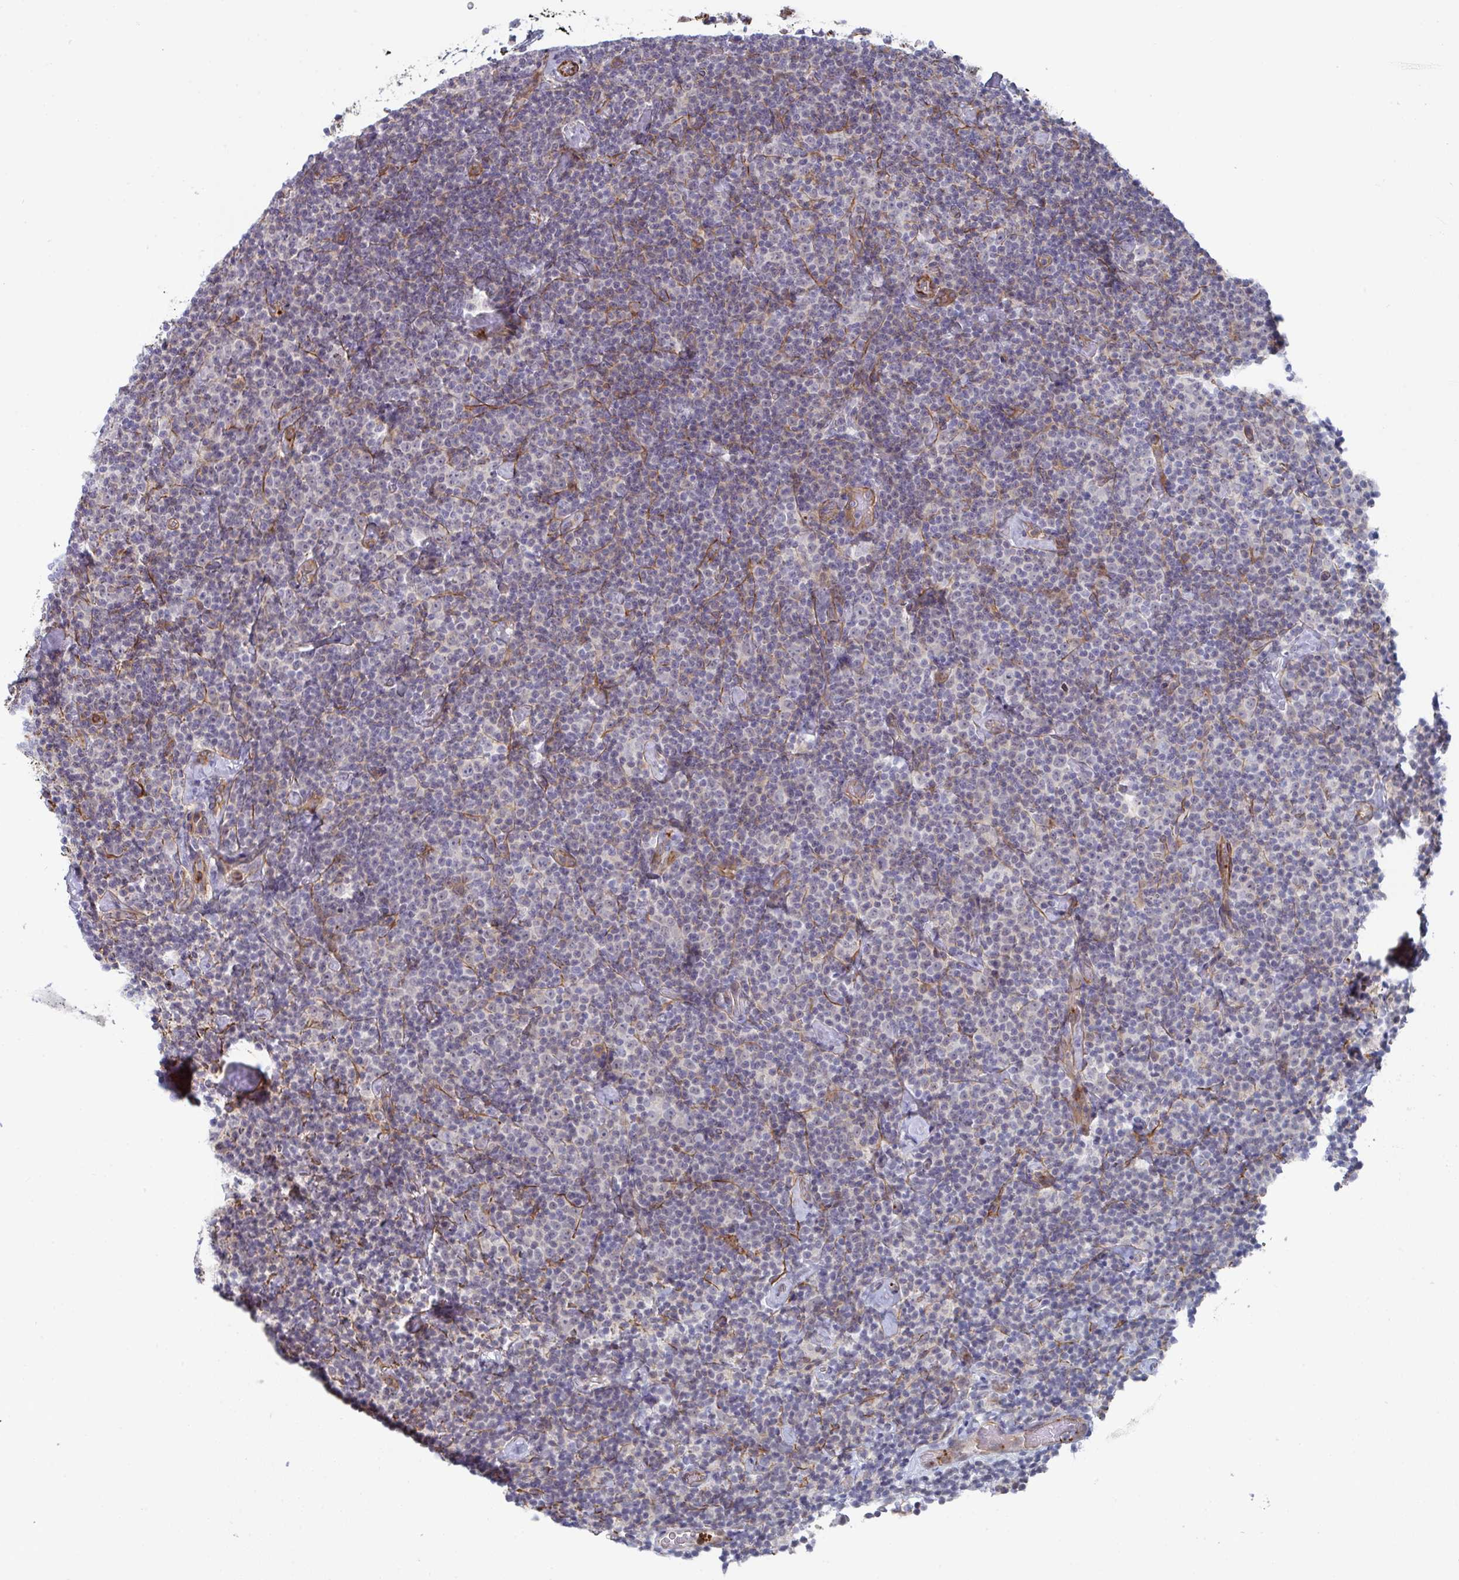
{"staining": {"intensity": "negative", "quantity": "none", "location": "none"}, "tissue": "lymphoma", "cell_type": "Tumor cells", "image_type": "cancer", "snomed": [{"axis": "morphology", "description": "Malignant lymphoma, non-Hodgkin's type, Low grade"}, {"axis": "topography", "description": "Lymph node"}], "caption": "Immunohistochemical staining of human malignant lymphoma, non-Hodgkin's type (low-grade) reveals no significant expression in tumor cells.", "gene": "NEURL4", "patient": {"sex": "male", "age": 81}}